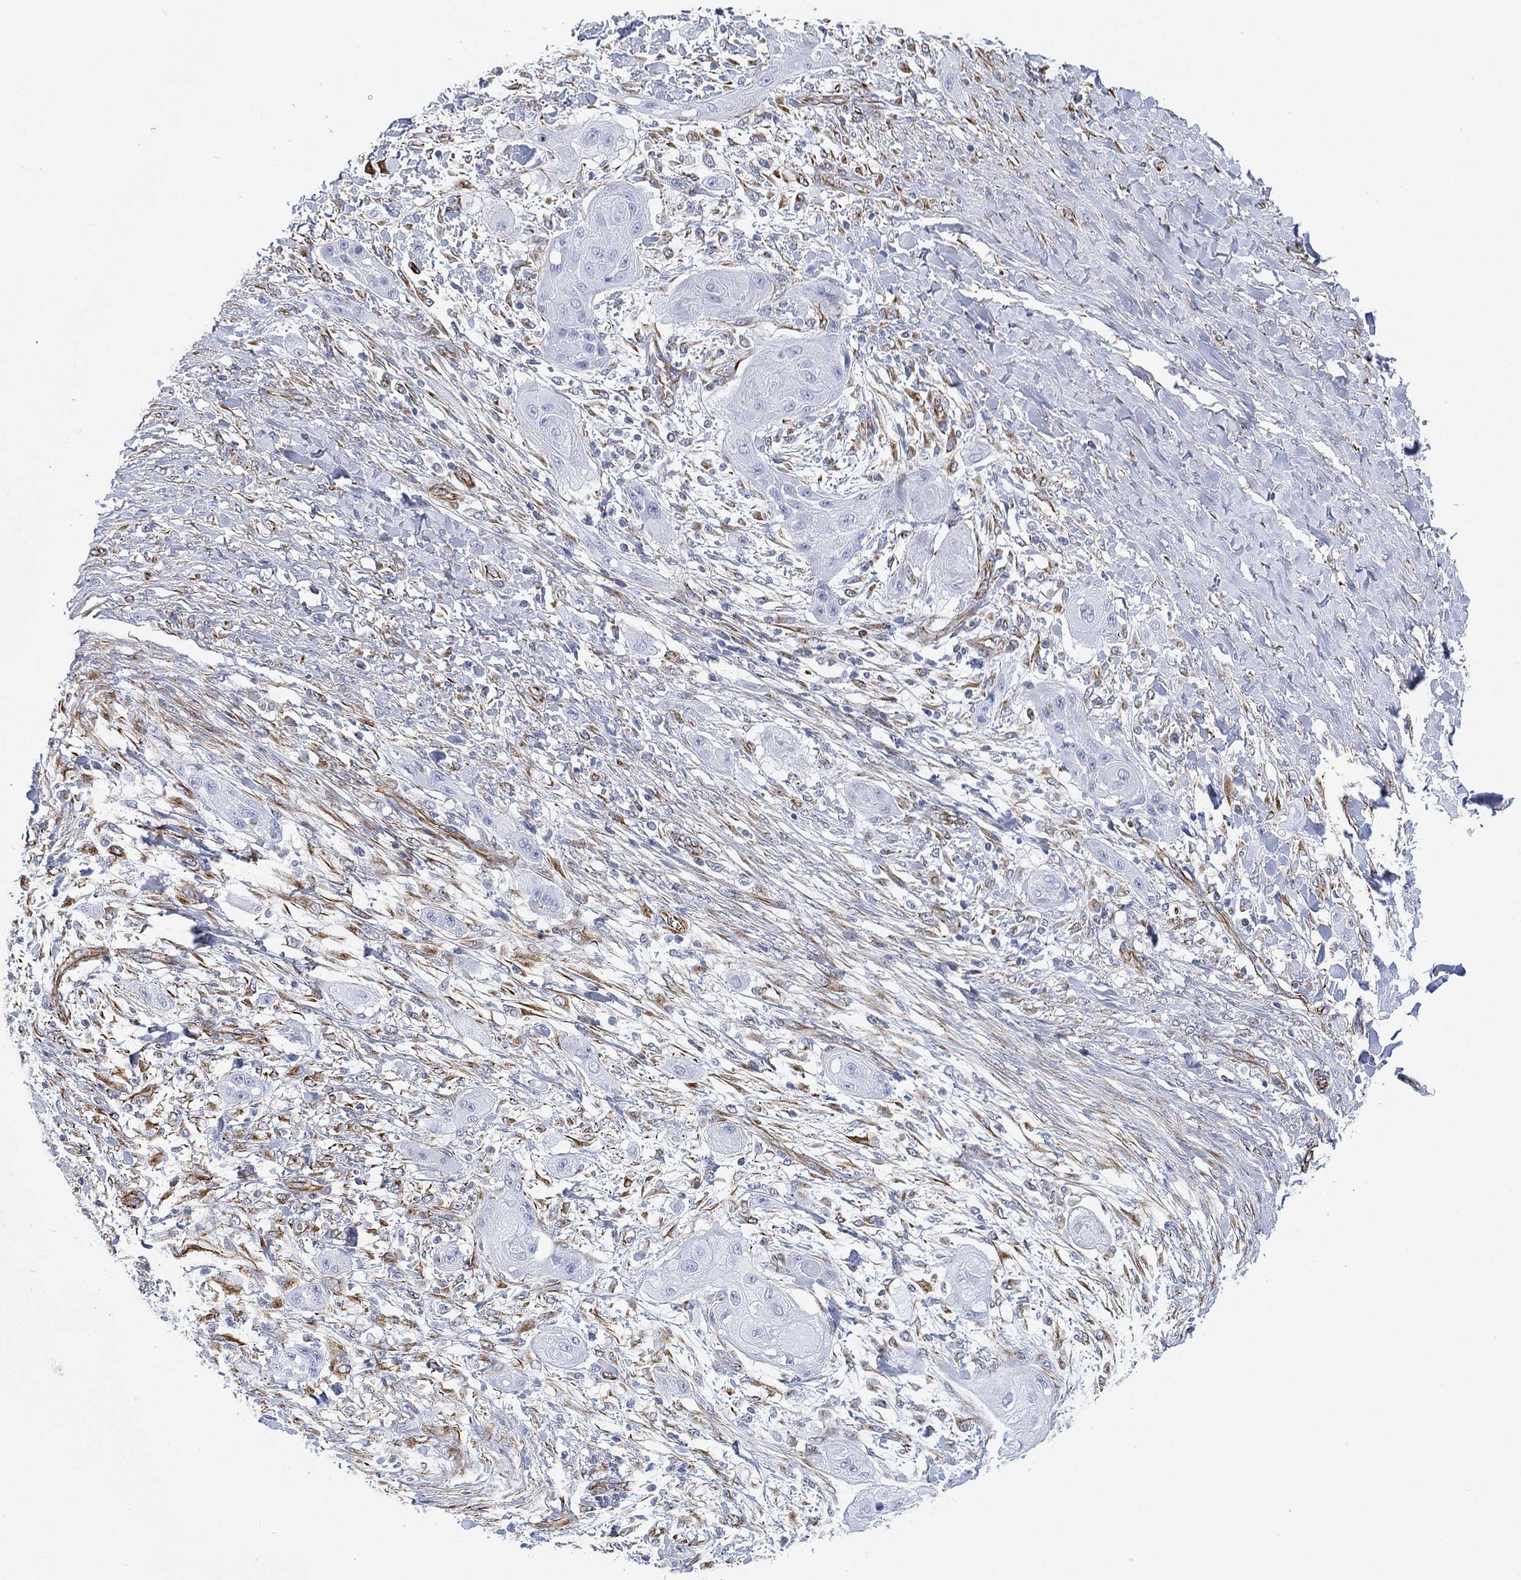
{"staining": {"intensity": "negative", "quantity": "none", "location": "none"}, "tissue": "skin cancer", "cell_type": "Tumor cells", "image_type": "cancer", "snomed": [{"axis": "morphology", "description": "Squamous cell carcinoma, NOS"}, {"axis": "topography", "description": "Skin"}], "caption": "This is an IHC micrograph of skin cancer (squamous cell carcinoma). There is no expression in tumor cells.", "gene": "PSKH2", "patient": {"sex": "male", "age": 62}}